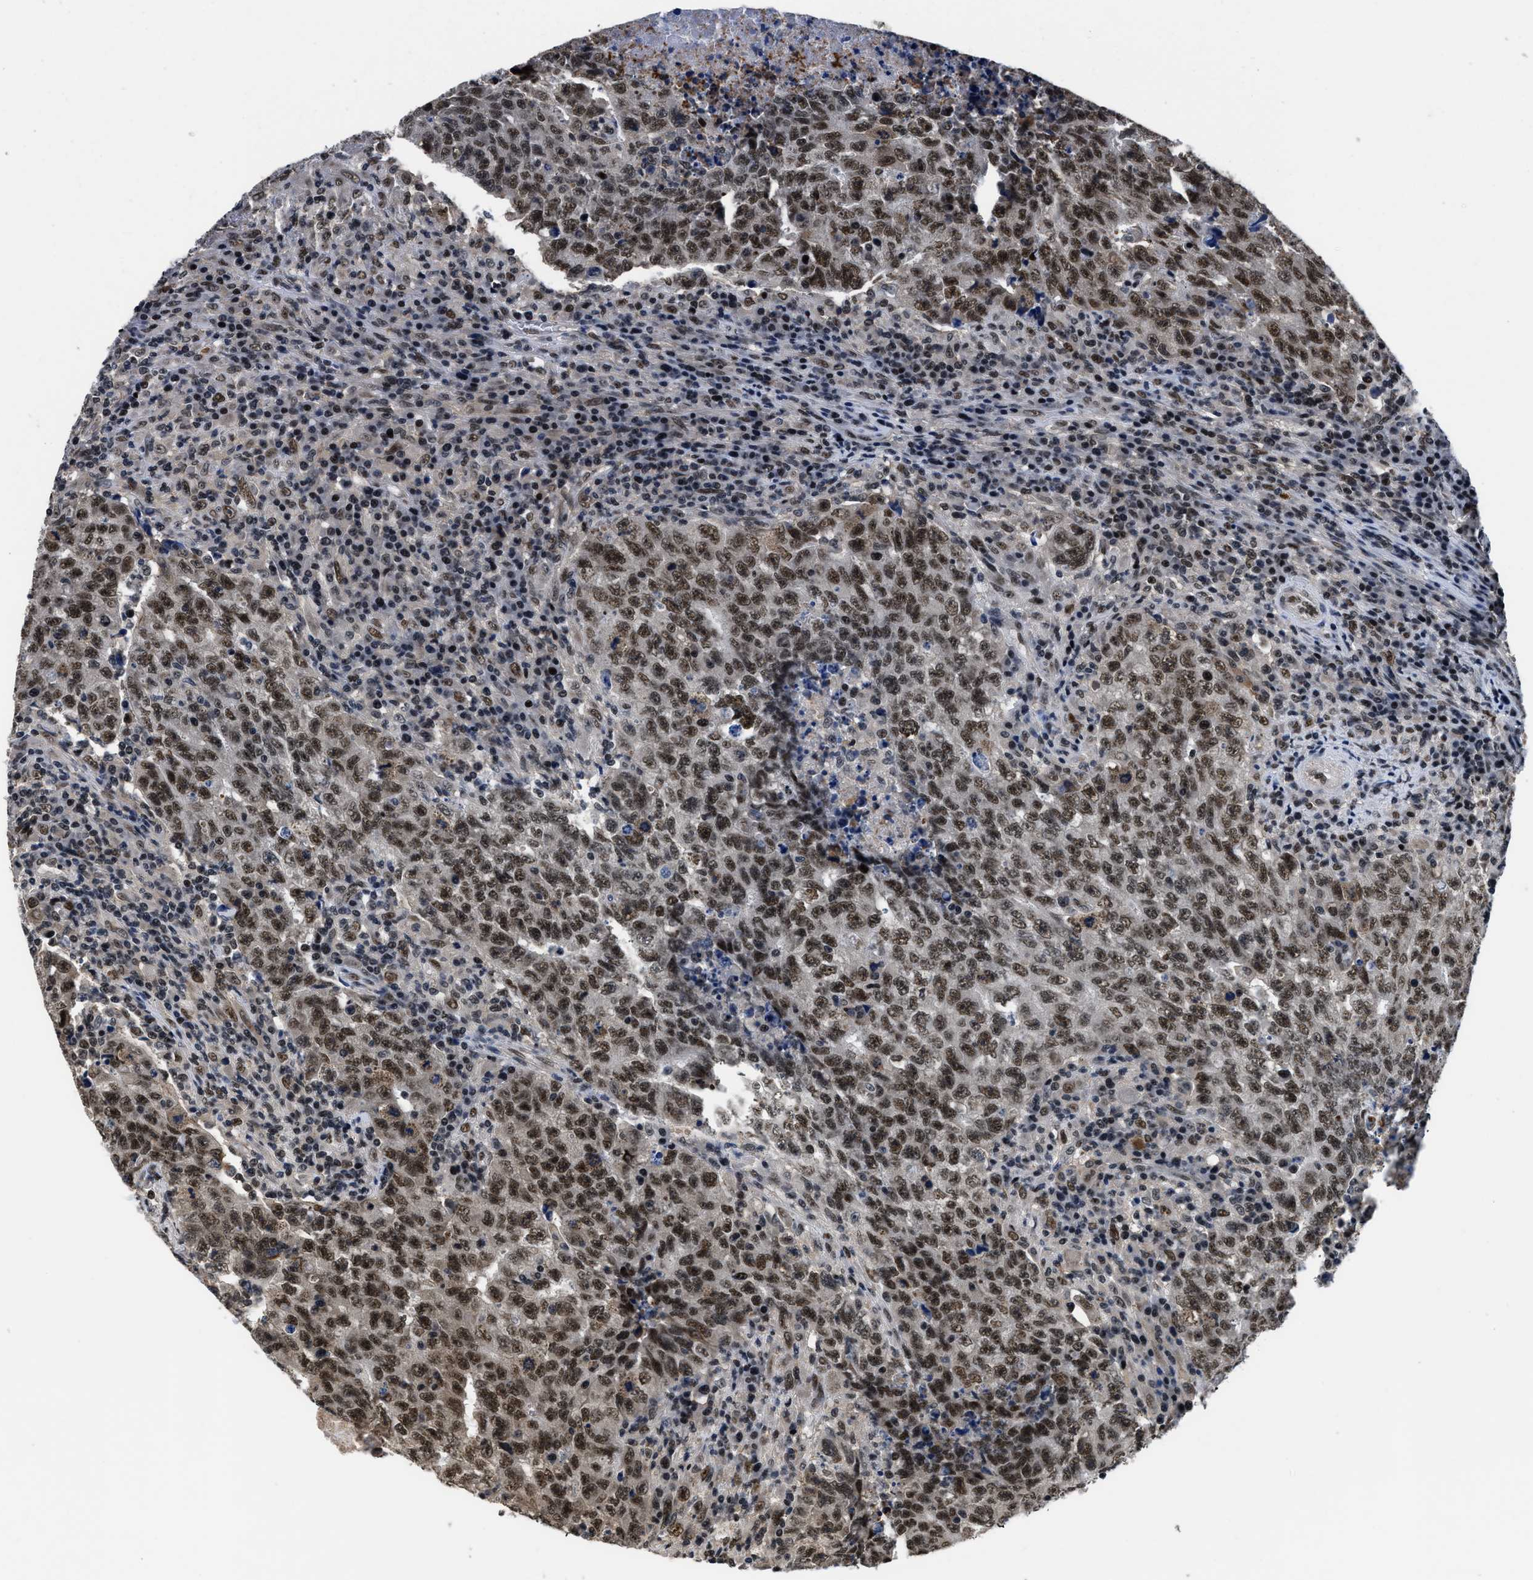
{"staining": {"intensity": "strong", "quantity": ">75%", "location": "nuclear"}, "tissue": "testis cancer", "cell_type": "Tumor cells", "image_type": "cancer", "snomed": [{"axis": "morphology", "description": "Necrosis, NOS"}, {"axis": "morphology", "description": "Carcinoma, Embryonal, NOS"}, {"axis": "topography", "description": "Testis"}], "caption": "A photomicrograph showing strong nuclear positivity in approximately >75% of tumor cells in testis cancer (embryonal carcinoma), as visualized by brown immunohistochemical staining.", "gene": "HNRNPH2", "patient": {"sex": "male", "age": 19}}